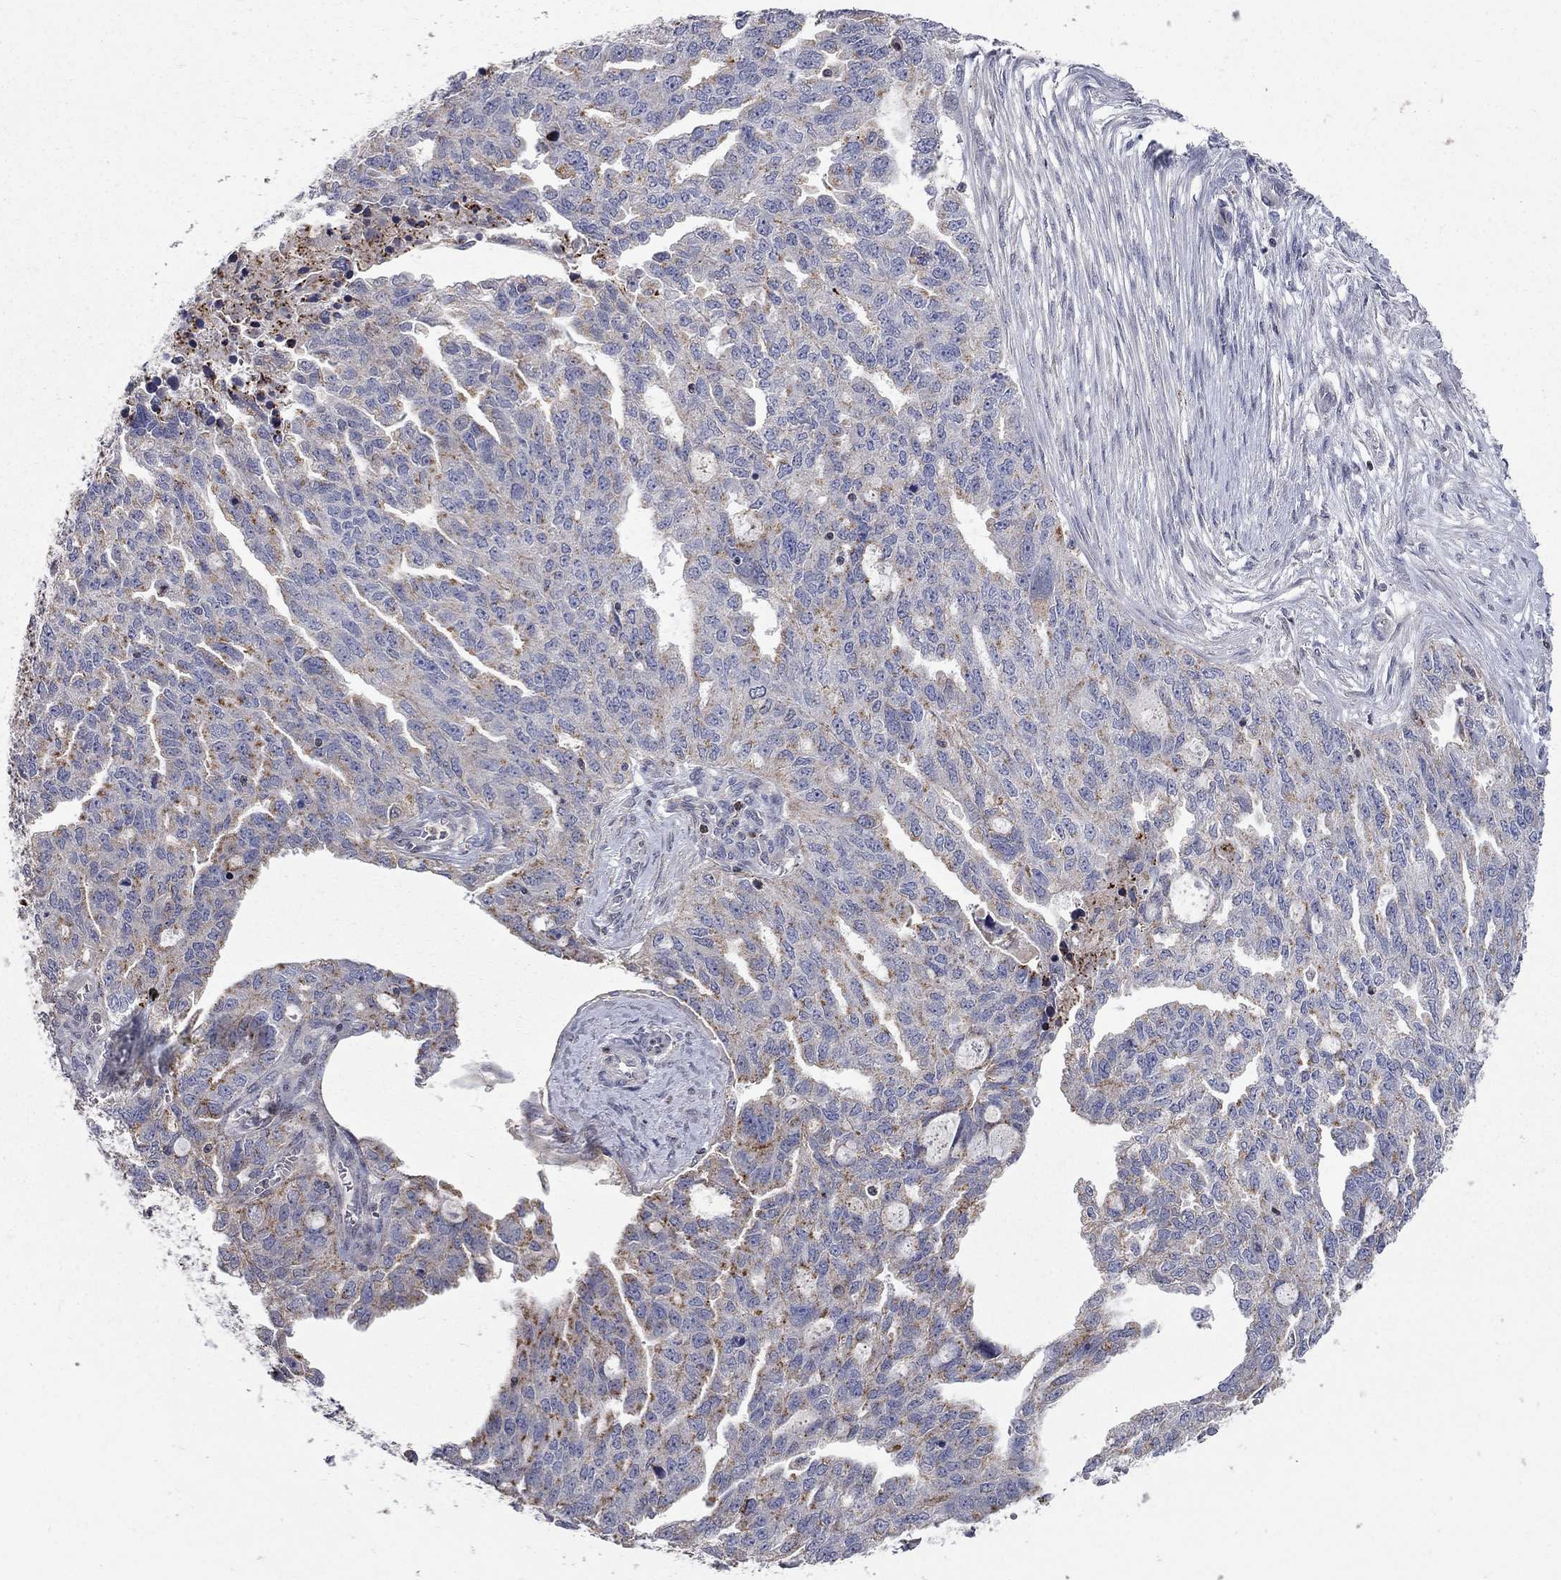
{"staining": {"intensity": "moderate", "quantity": "<25%", "location": "cytoplasmic/membranous"}, "tissue": "ovarian cancer", "cell_type": "Tumor cells", "image_type": "cancer", "snomed": [{"axis": "morphology", "description": "Cystadenocarcinoma, serous, NOS"}, {"axis": "topography", "description": "Ovary"}], "caption": "Immunohistochemical staining of human ovarian serous cystadenocarcinoma shows low levels of moderate cytoplasmic/membranous protein positivity in approximately <25% of tumor cells. The staining was performed using DAB, with brown indicating positive protein expression. Nuclei are stained blue with hematoxylin.", "gene": "ERN2", "patient": {"sex": "female", "age": 51}}